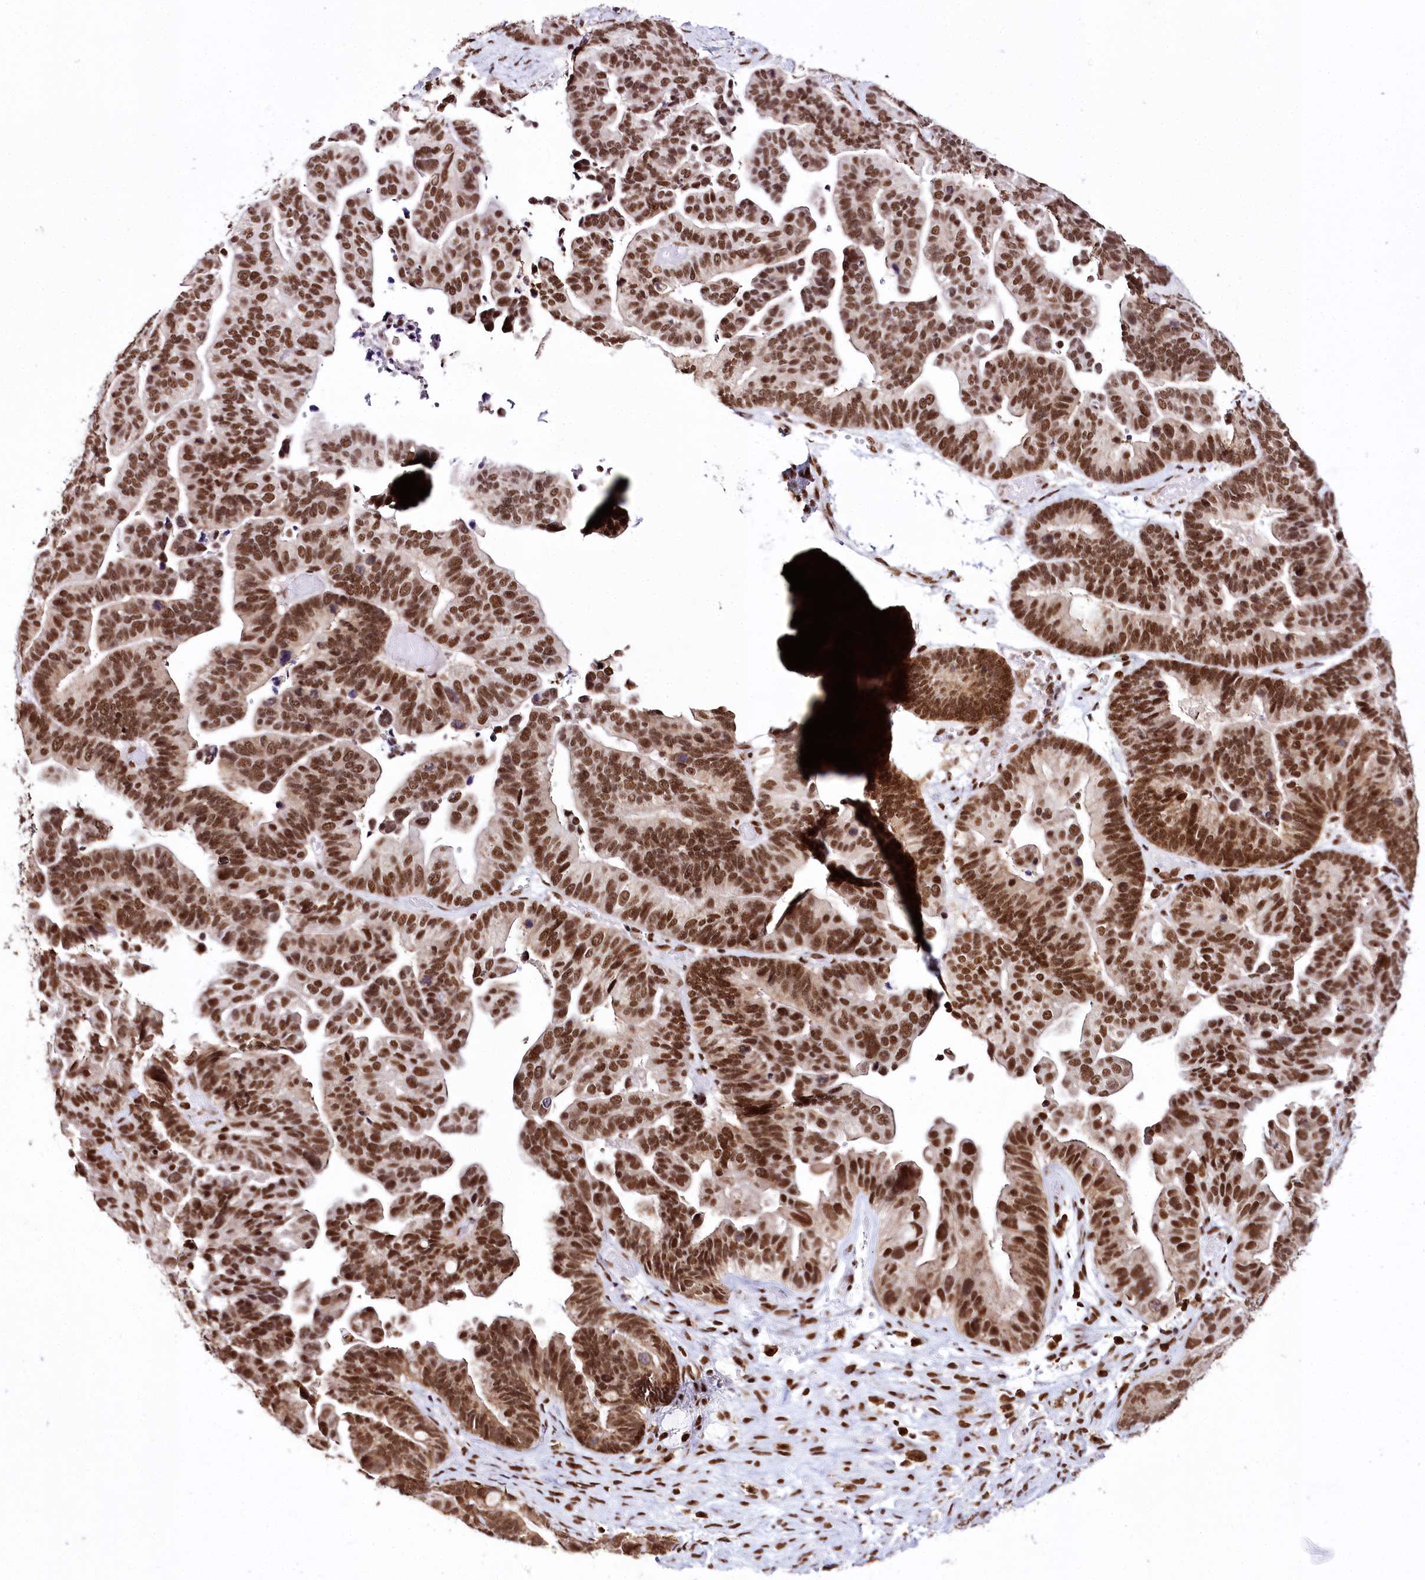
{"staining": {"intensity": "strong", "quantity": ">75%", "location": "cytoplasmic/membranous,nuclear"}, "tissue": "ovarian cancer", "cell_type": "Tumor cells", "image_type": "cancer", "snomed": [{"axis": "morphology", "description": "Cystadenocarcinoma, serous, NOS"}, {"axis": "topography", "description": "Ovary"}], "caption": "The micrograph reveals immunohistochemical staining of ovarian cancer. There is strong cytoplasmic/membranous and nuclear expression is identified in approximately >75% of tumor cells.", "gene": "SMARCE1", "patient": {"sex": "female", "age": 56}}